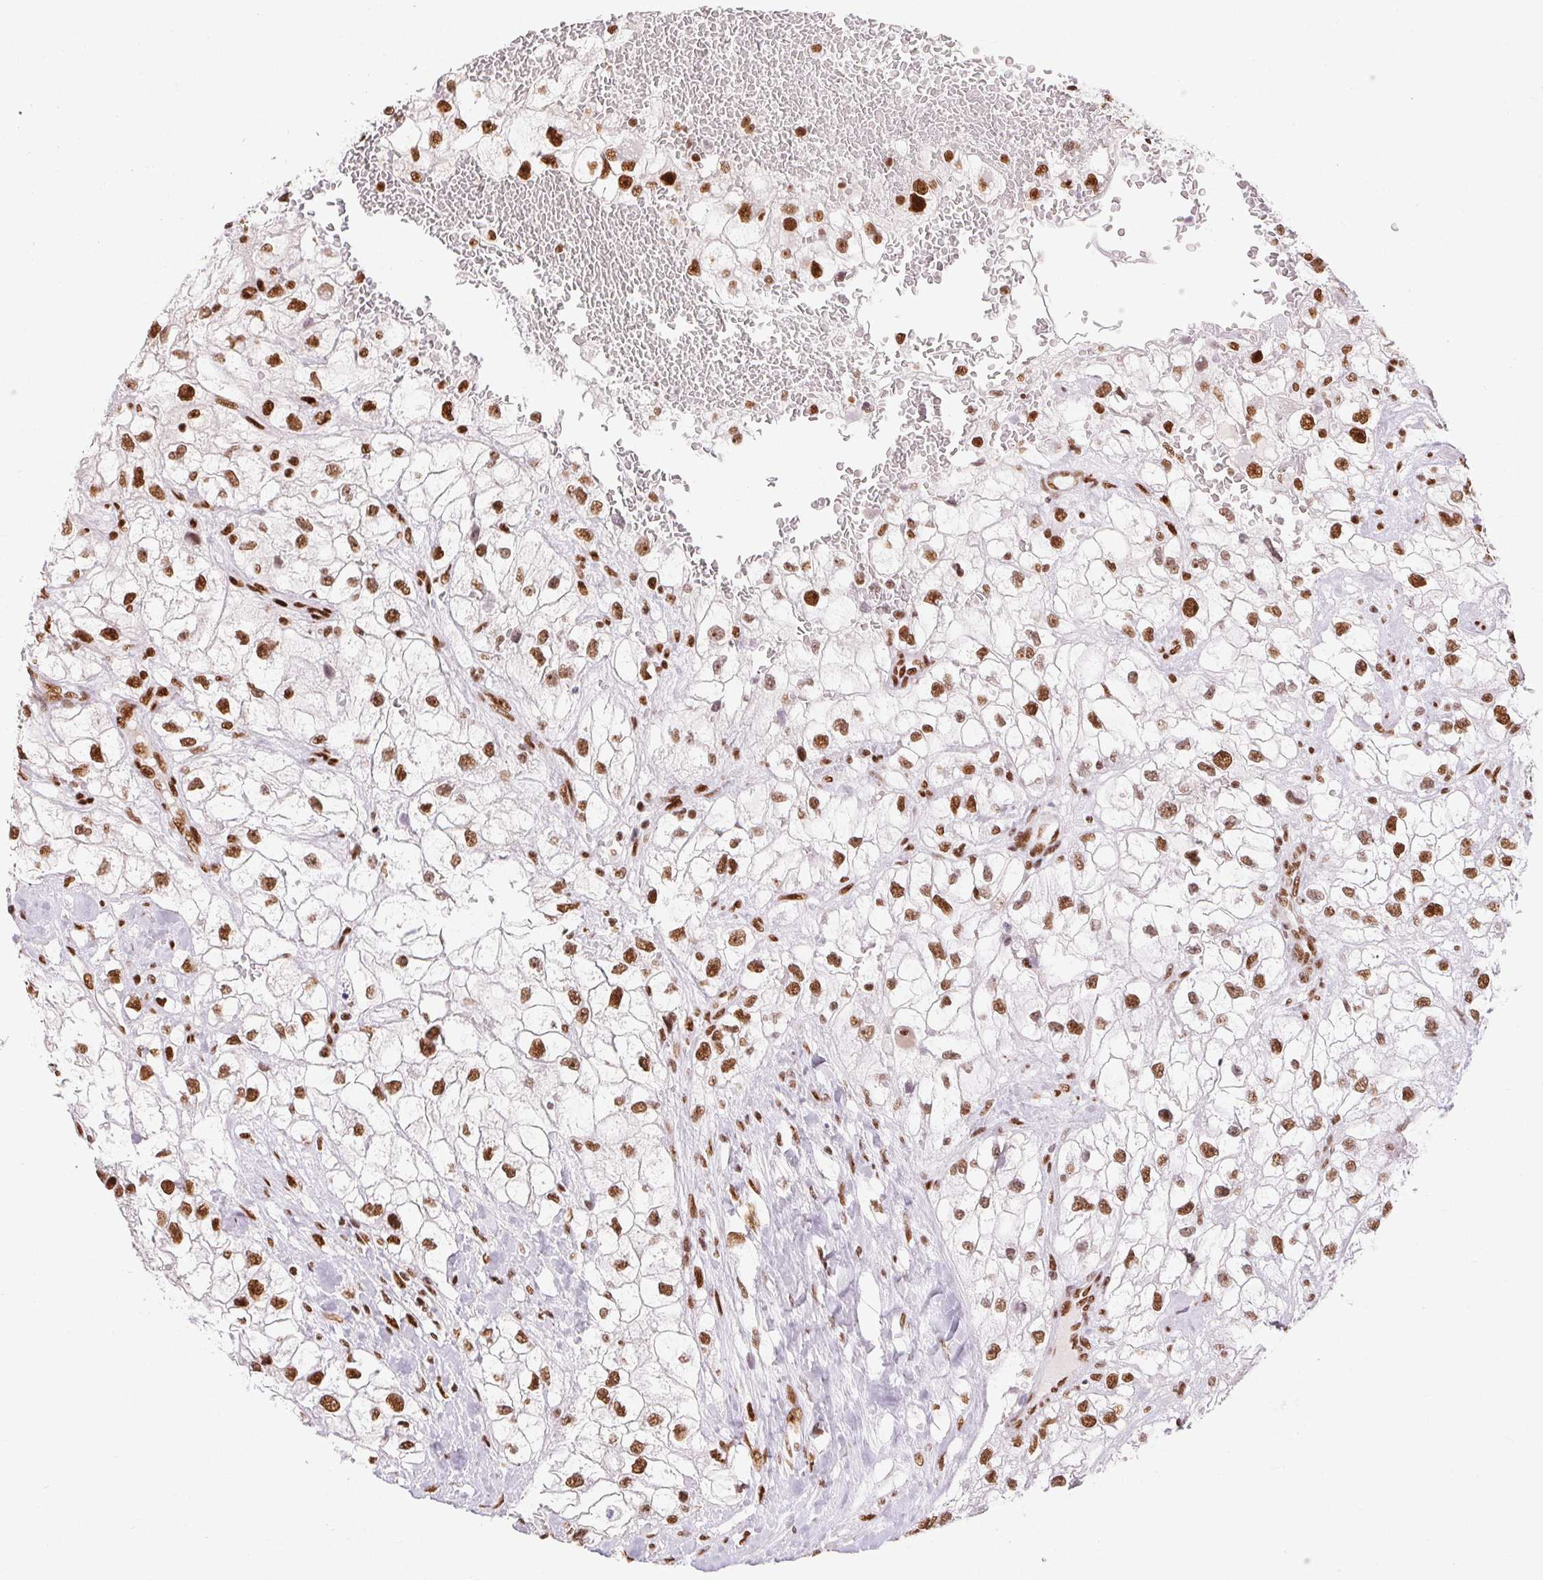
{"staining": {"intensity": "moderate", "quantity": ">75%", "location": "nuclear"}, "tissue": "renal cancer", "cell_type": "Tumor cells", "image_type": "cancer", "snomed": [{"axis": "morphology", "description": "Adenocarcinoma, NOS"}, {"axis": "topography", "description": "Kidney"}], "caption": "The image demonstrates immunohistochemical staining of adenocarcinoma (renal). There is moderate nuclear expression is present in about >75% of tumor cells.", "gene": "ZNF80", "patient": {"sex": "male", "age": 59}}